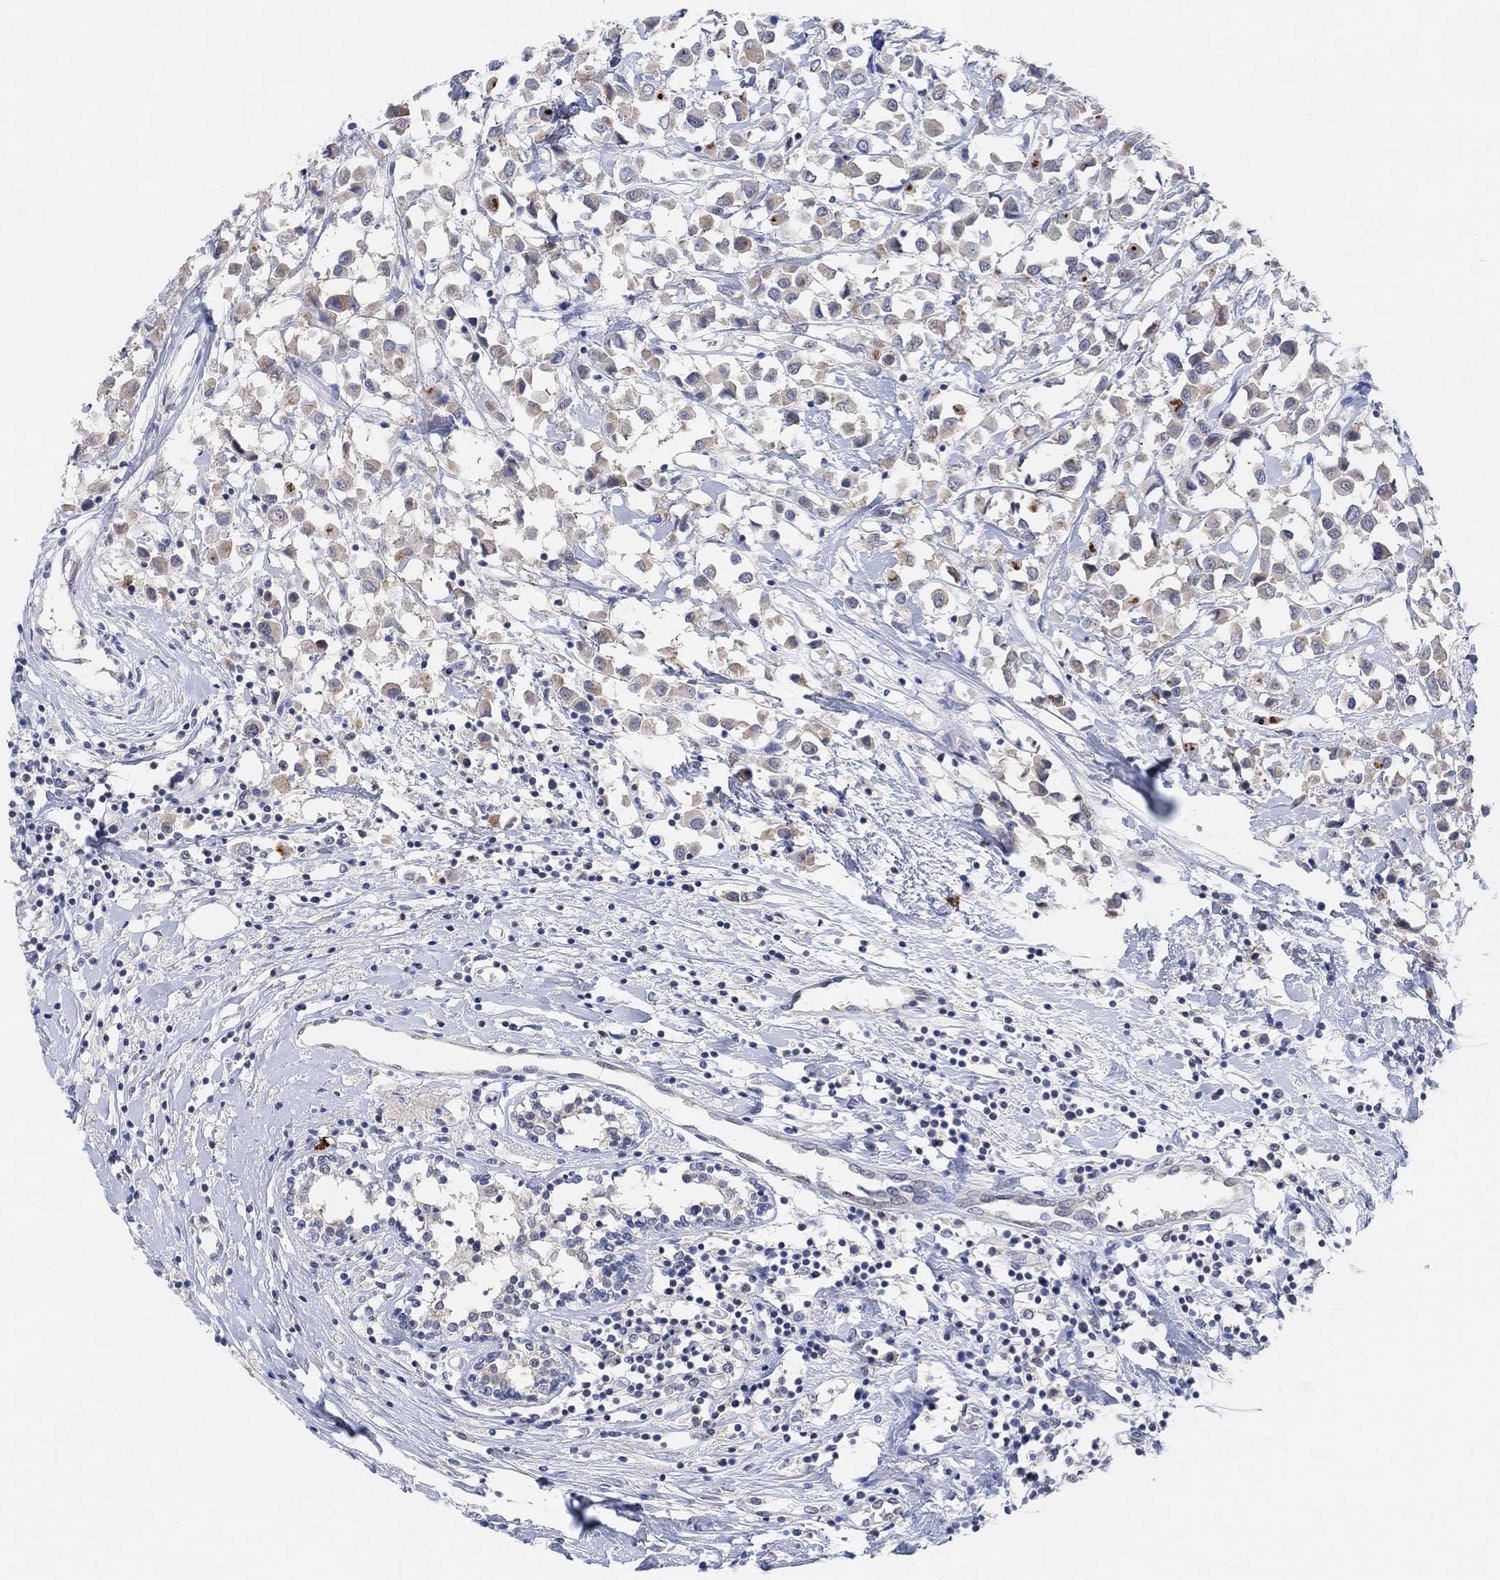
{"staining": {"intensity": "weak", "quantity": ">75%", "location": "cytoplasmic/membranous"}, "tissue": "breast cancer", "cell_type": "Tumor cells", "image_type": "cancer", "snomed": [{"axis": "morphology", "description": "Duct carcinoma"}, {"axis": "topography", "description": "Breast"}], "caption": "Protein analysis of breast cancer (infiltrating ductal carcinoma) tissue exhibits weak cytoplasmic/membranous positivity in approximately >75% of tumor cells.", "gene": "MUC1", "patient": {"sex": "female", "age": 61}}